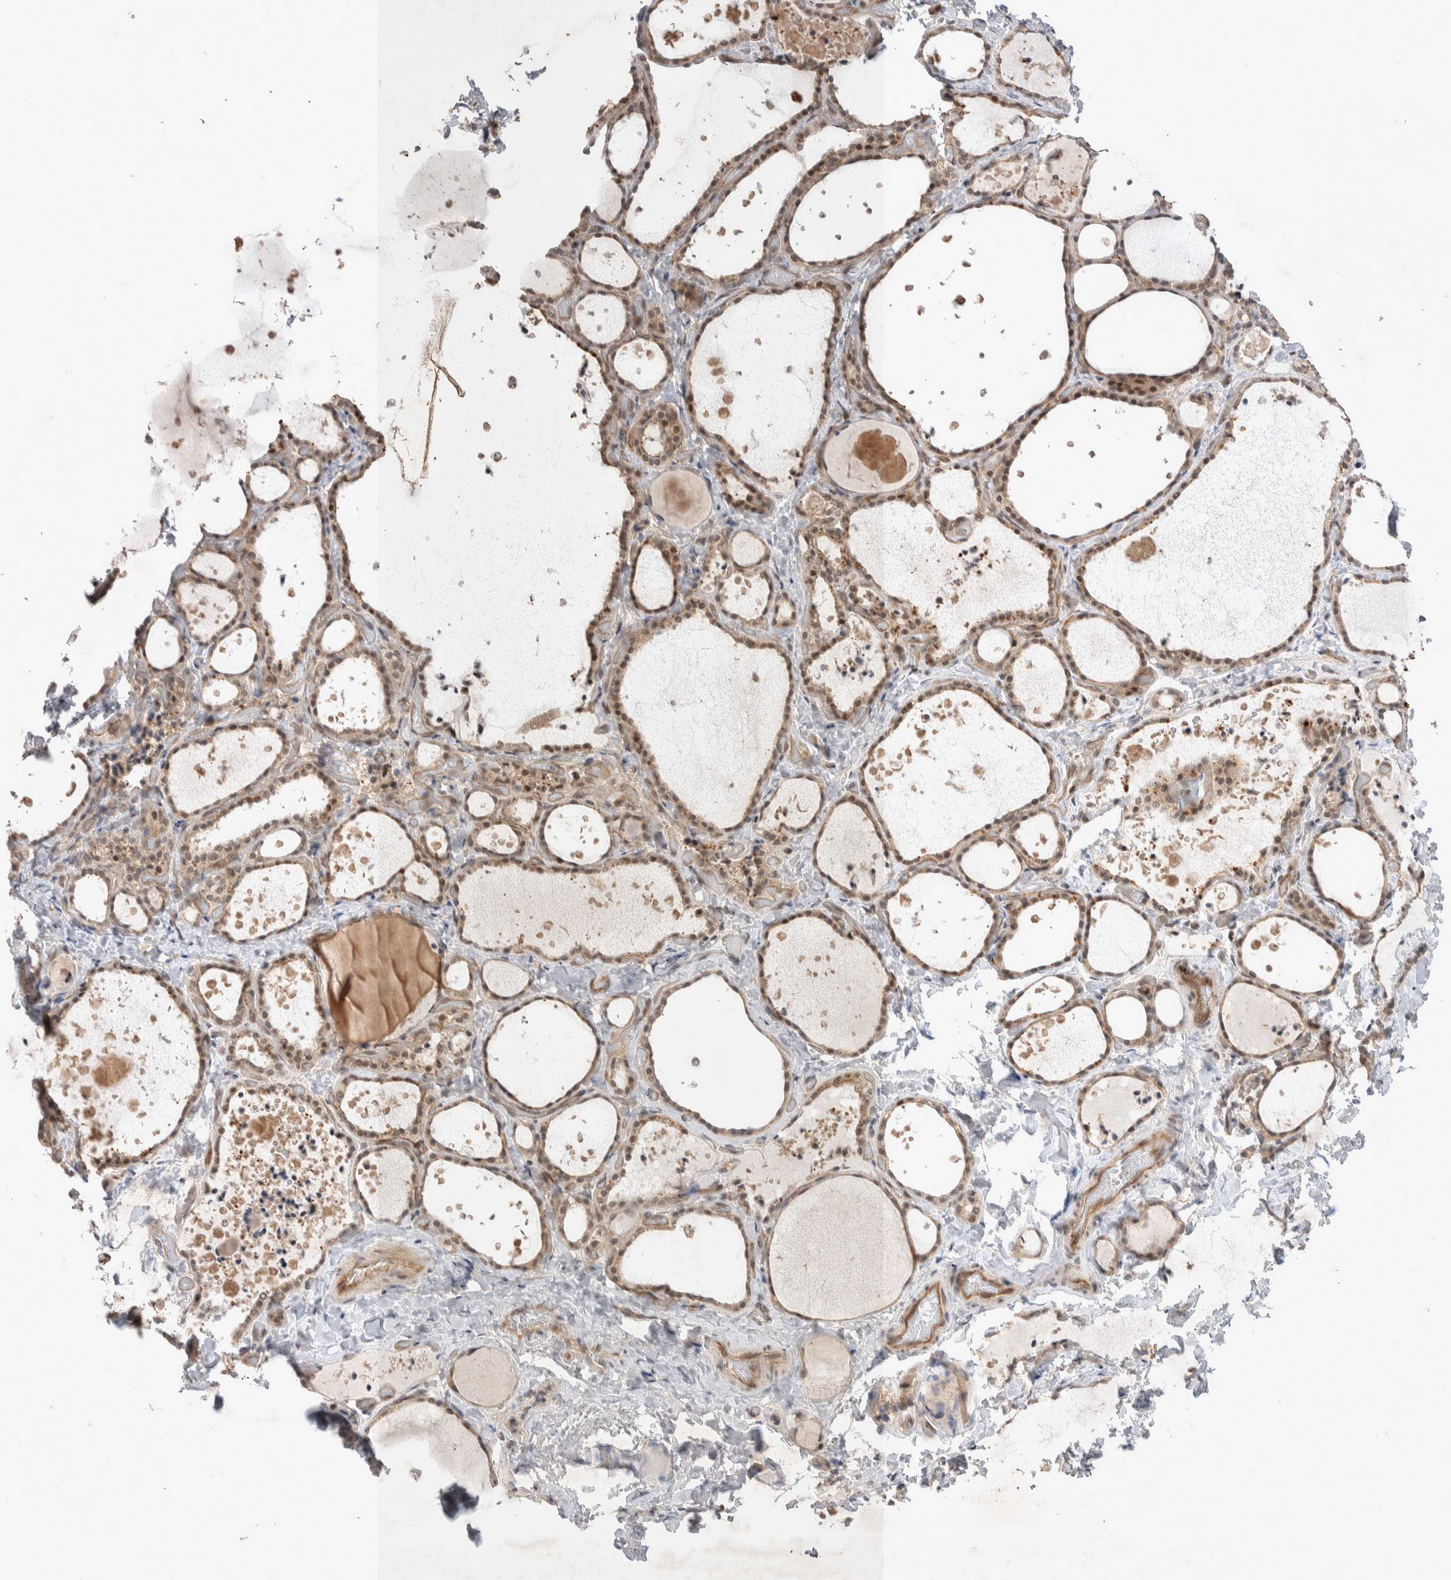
{"staining": {"intensity": "moderate", "quantity": ">75%", "location": "cytoplasmic/membranous,nuclear"}, "tissue": "thyroid gland", "cell_type": "Glandular cells", "image_type": "normal", "snomed": [{"axis": "morphology", "description": "Normal tissue, NOS"}, {"axis": "topography", "description": "Thyroid gland"}], "caption": "Glandular cells show medium levels of moderate cytoplasmic/membranous,nuclear staining in about >75% of cells in normal thyroid gland. The protein is shown in brown color, while the nuclei are stained blue.", "gene": "ZNF704", "patient": {"sex": "female", "age": 44}}